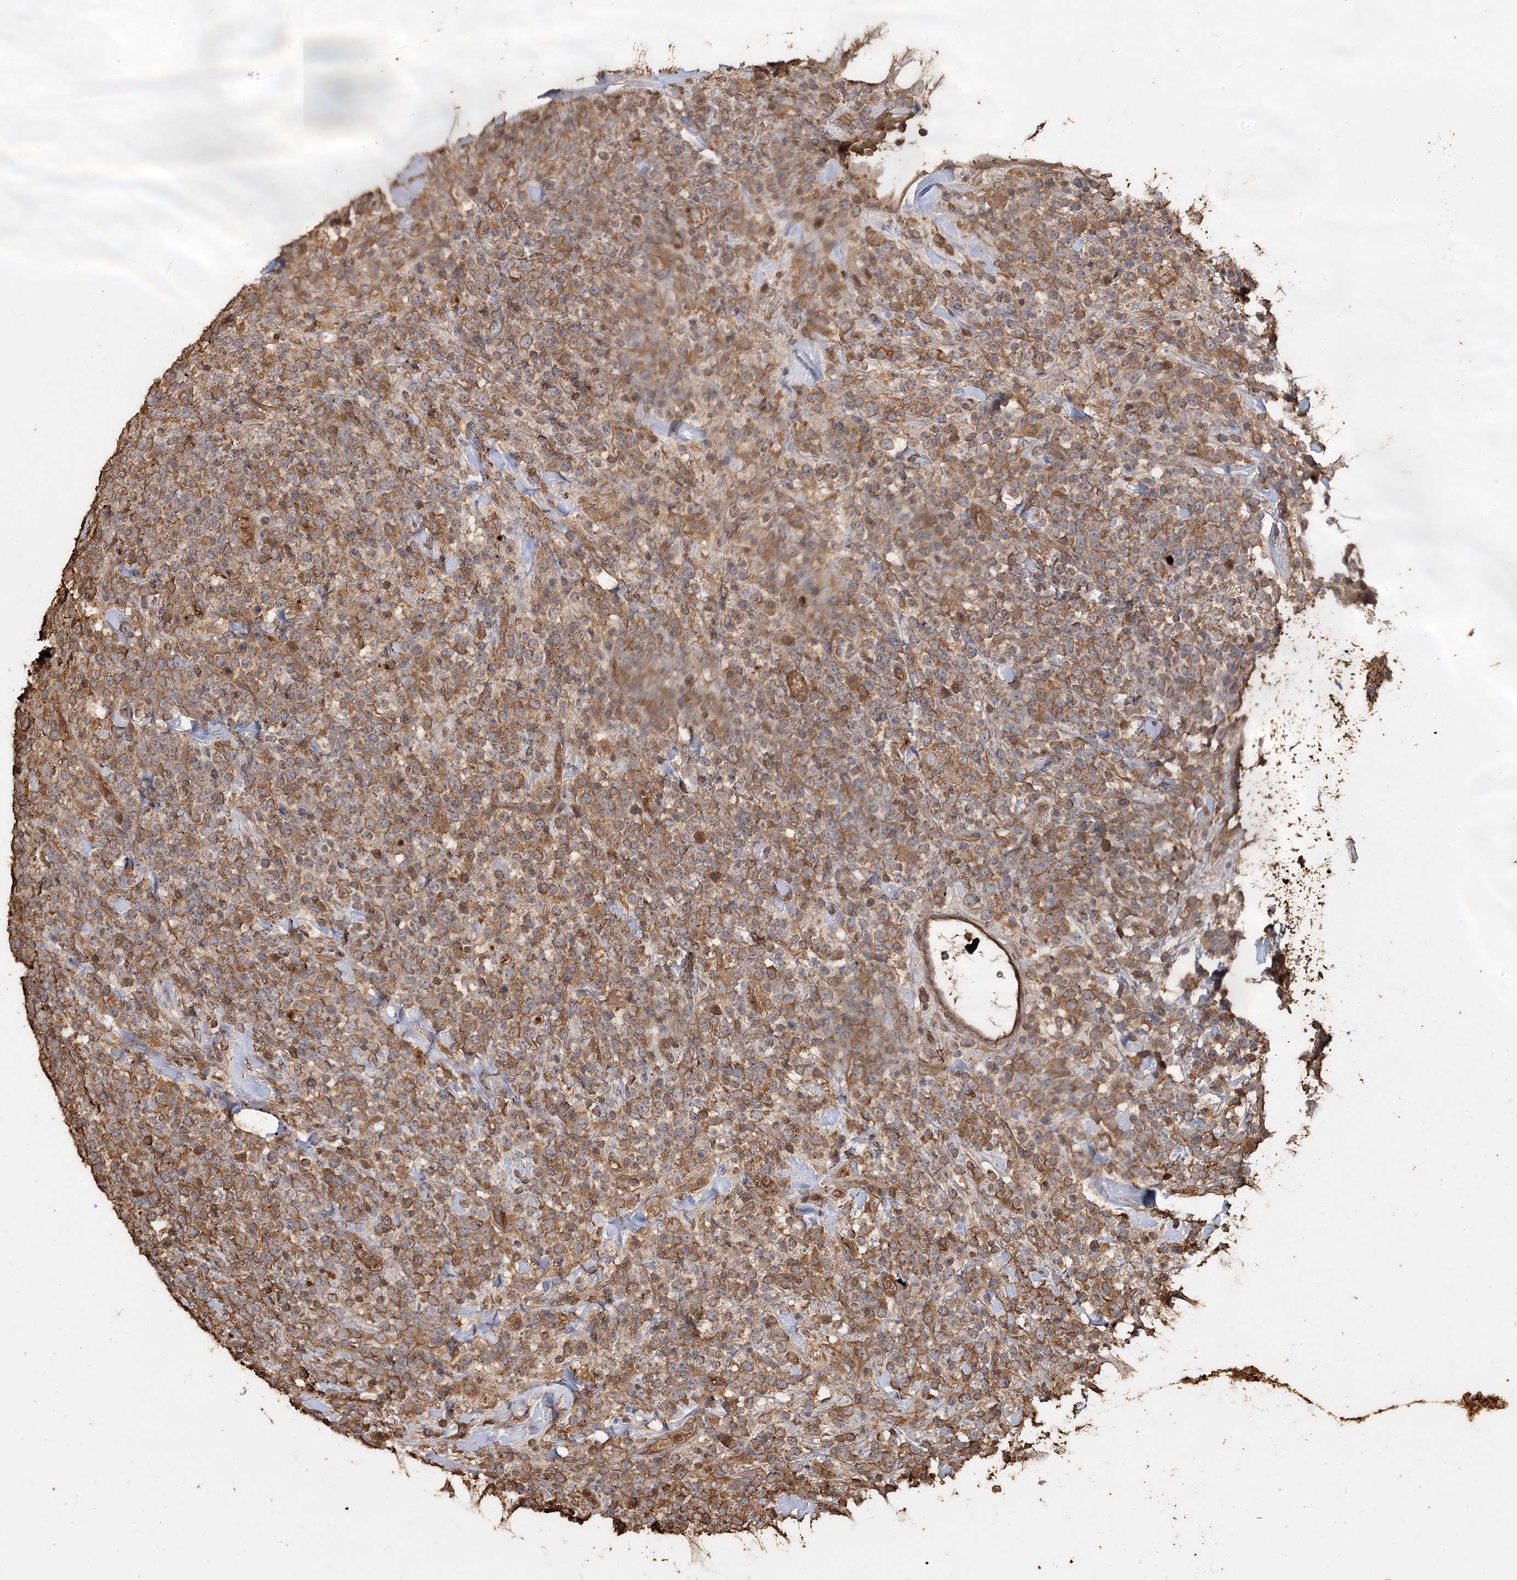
{"staining": {"intensity": "moderate", "quantity": ">75%", "location": "cytoplasmic/membranous"}, "tissue": "lymphoma", "cell_type": "Tumor cells", "image_type": "cancer", "snomed": [{"axis": "morphology", "description": "Malignant lymphoma, non-Hodgkin's type, High grade"}, {"axis": "topography", "description": "Colon"}], "caption": "Immunohistochemistry (IHC) image of lymphoma stained for a protein (brown), which exhibits medium levels of moderate cytoplasmic/membranous positivity in approximately >75% of tumor cells.", "gene": "PIK3C2A", "patient": {"sex": "female", "age": 53}}